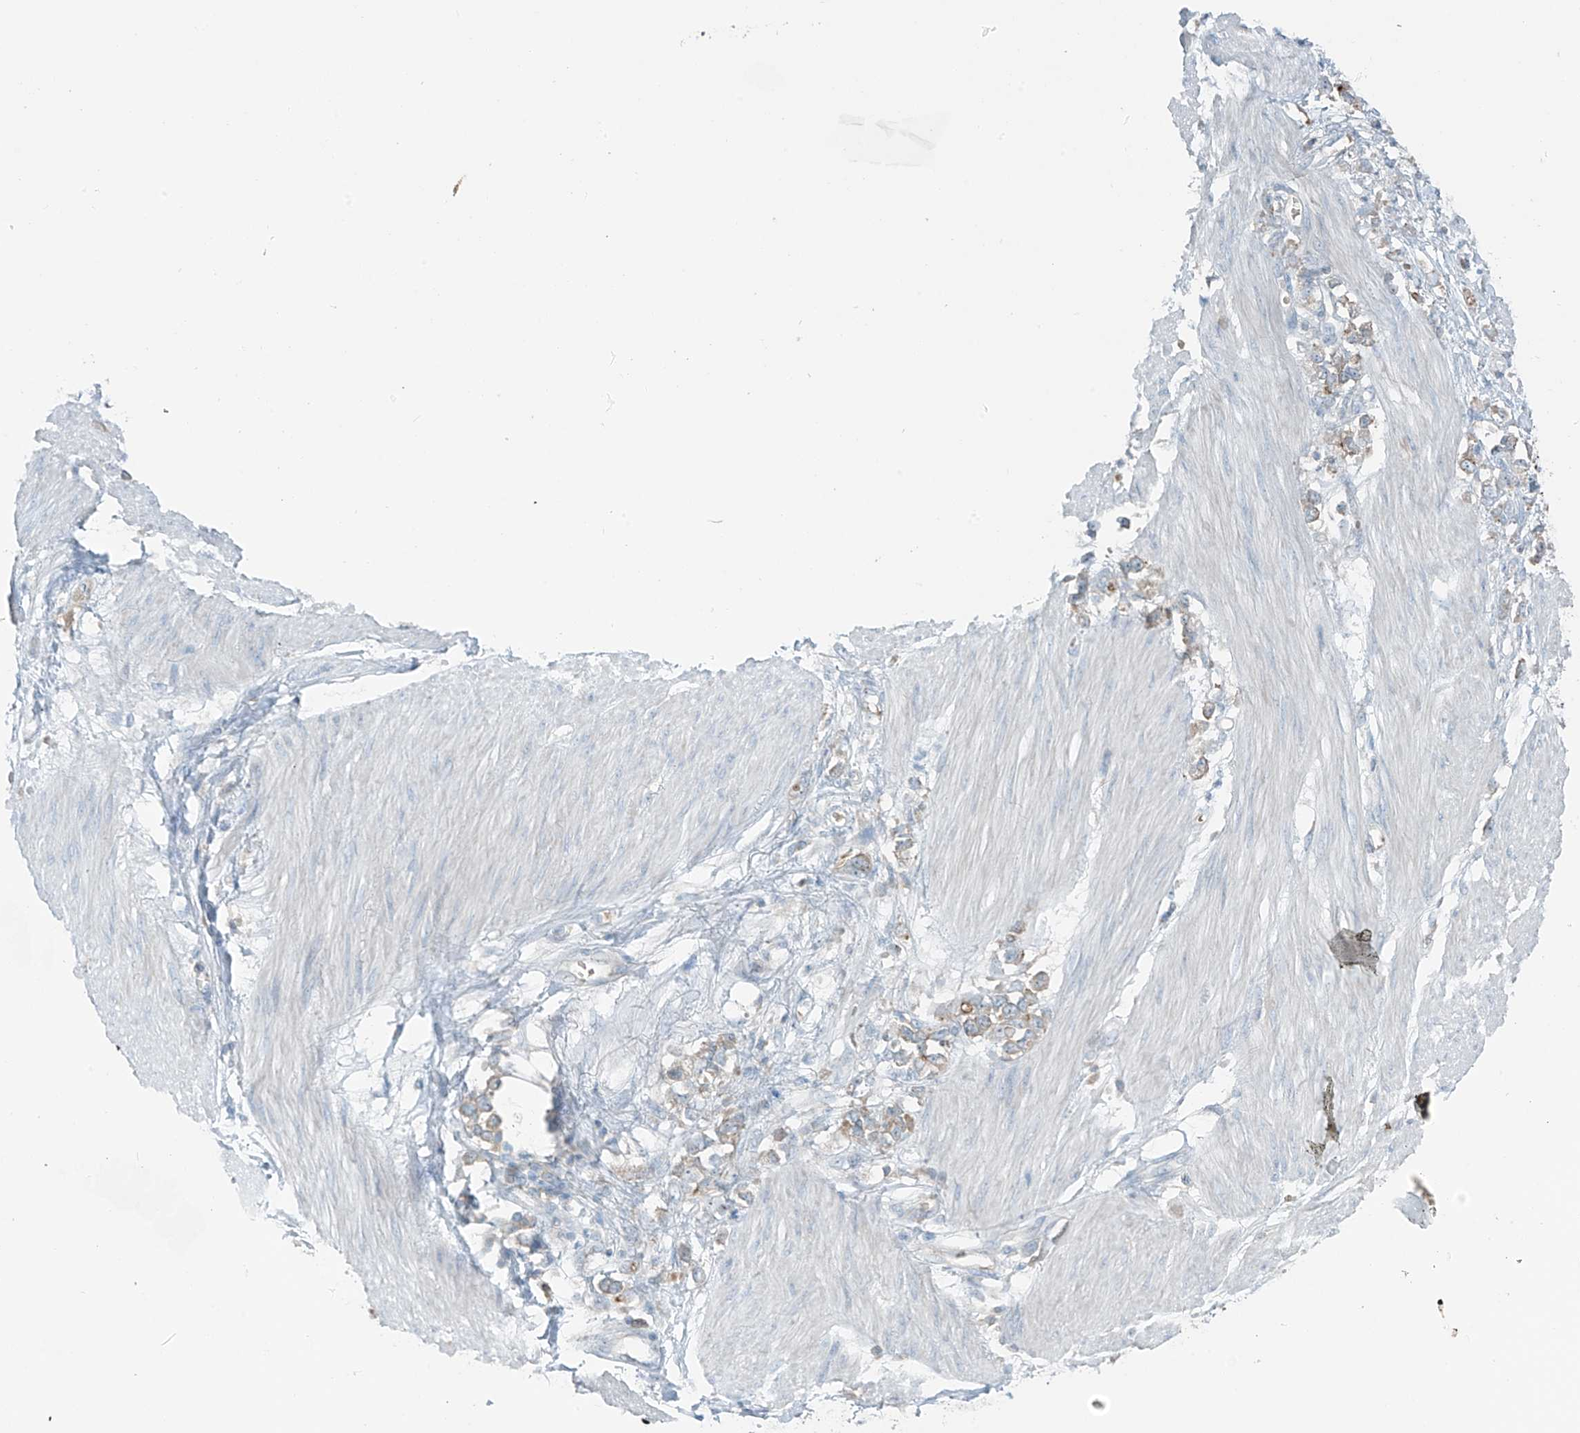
{"staining": {"intensity": "weak", "quantity": "<25%", "location": "cytoplasmic/membranous"}, "tissue": "stomach cancer", "cell_type": "Tumor cells", "image_type": "cancer", "snomed": [{"axis": "morphology", "description": "Adenocarcinoma, NOS"}, {"axis": "topography", "description": "Stomach"}], "caption": "IHC of human adenocarcinoma (stomach) demonstrates no staining in tumor cells.", "gene": "FAM131C", "patient": {"sex": "female", "age": 76}}